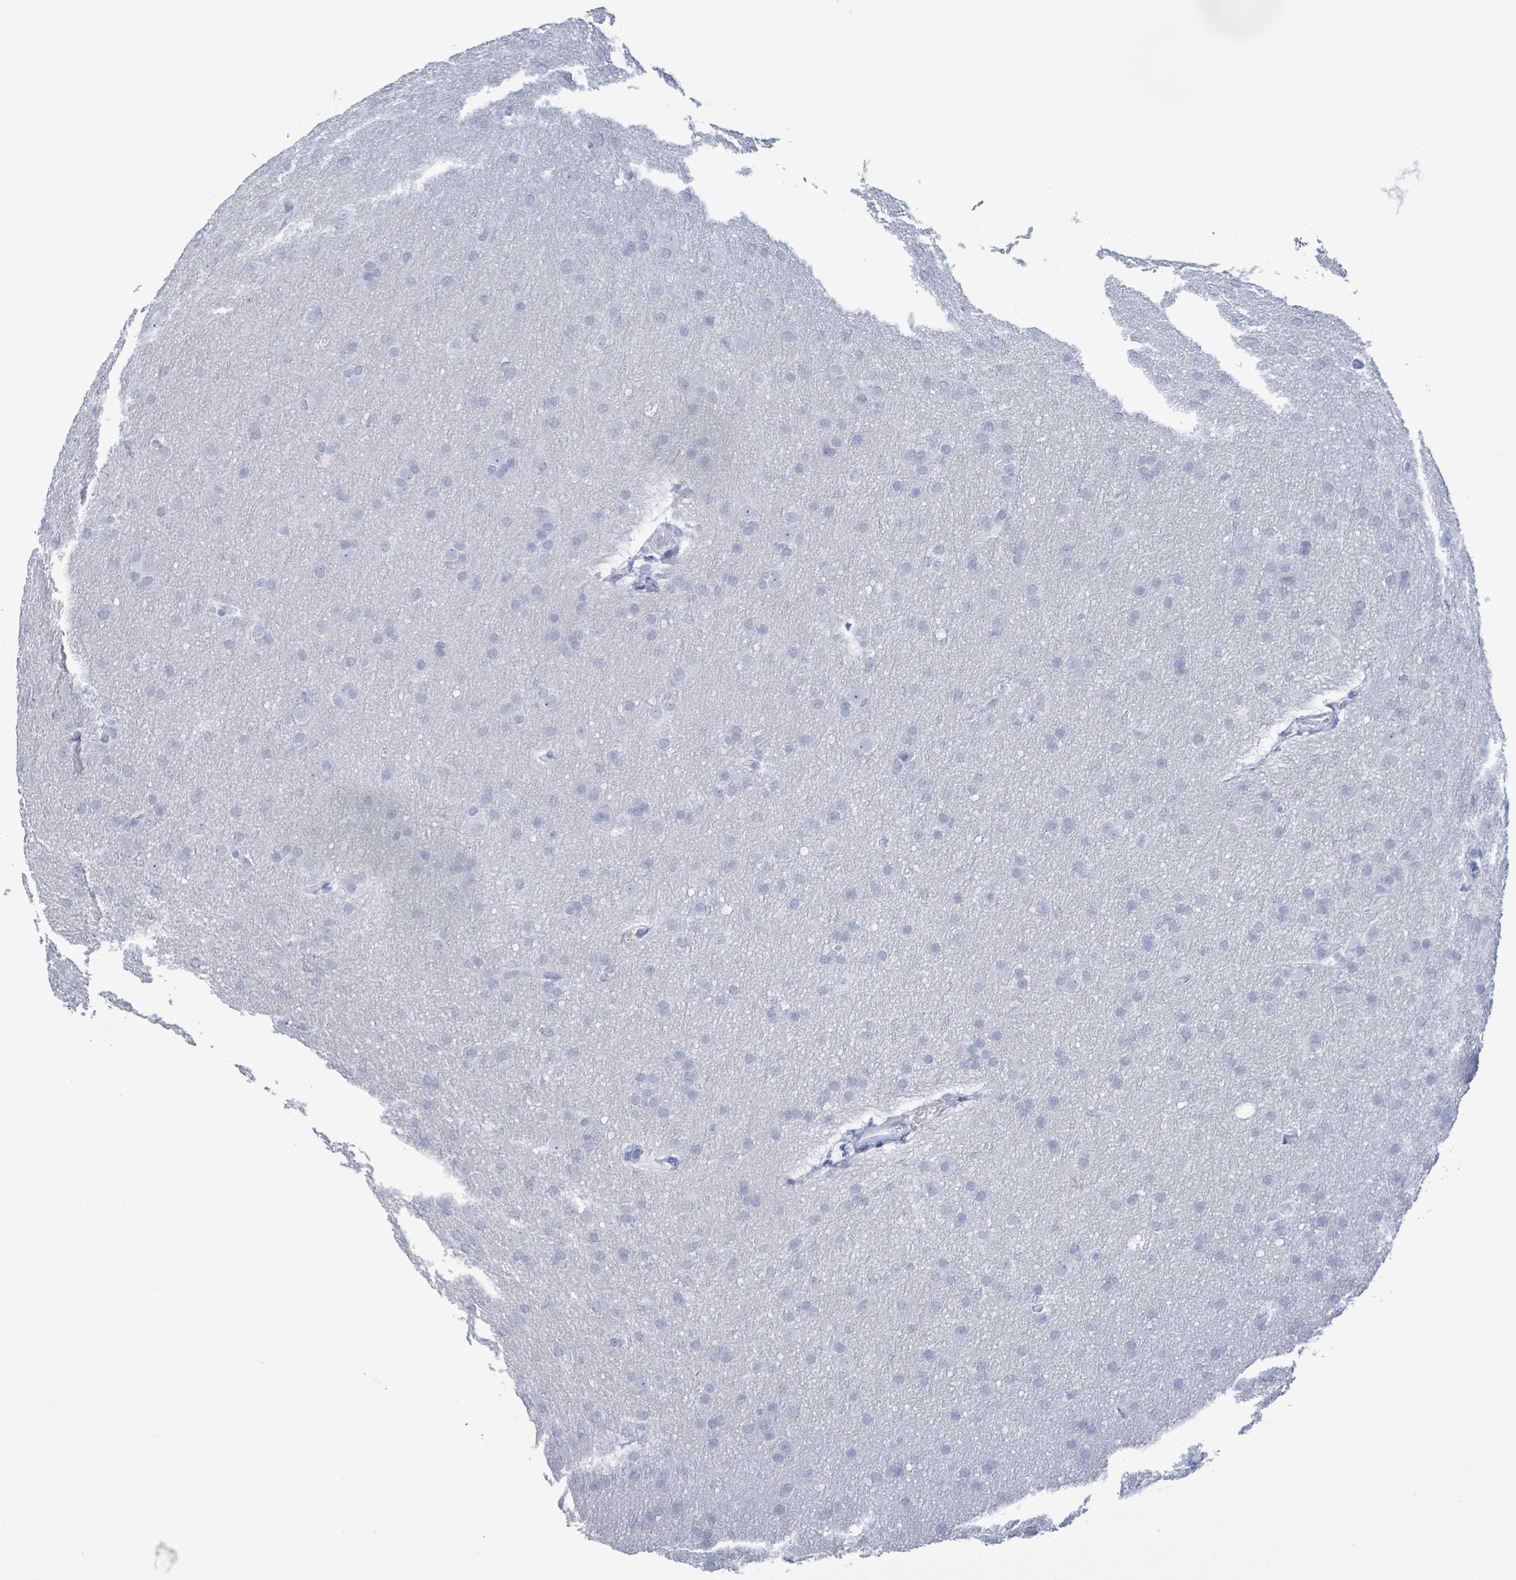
{"staining": {"intensity": "negative", "quantity": "none", "location": "none"}, "tissue": "glioma", "cell_type": "Tumor cells", "image_type": "cancer", "snomed": [{"axis": "morphology", "description": "Glioma, malignant, Low grade"}, {"axis": "topography", "description": "Brain"}], "caption": "High power microscopy photomicrograph of an IHC micrograph of malignant glioma (low-grade), revealing no significant staining in tumor cells. The staining was performed using DAB (3,3'-diaminobenzidine) to visualize the protein expression in brown, while the nuclei were stained in blue with hematoxylin (Magnification: 20x).", "gene": "KRT8", "patient": {"sex": "female", "age": 32}}